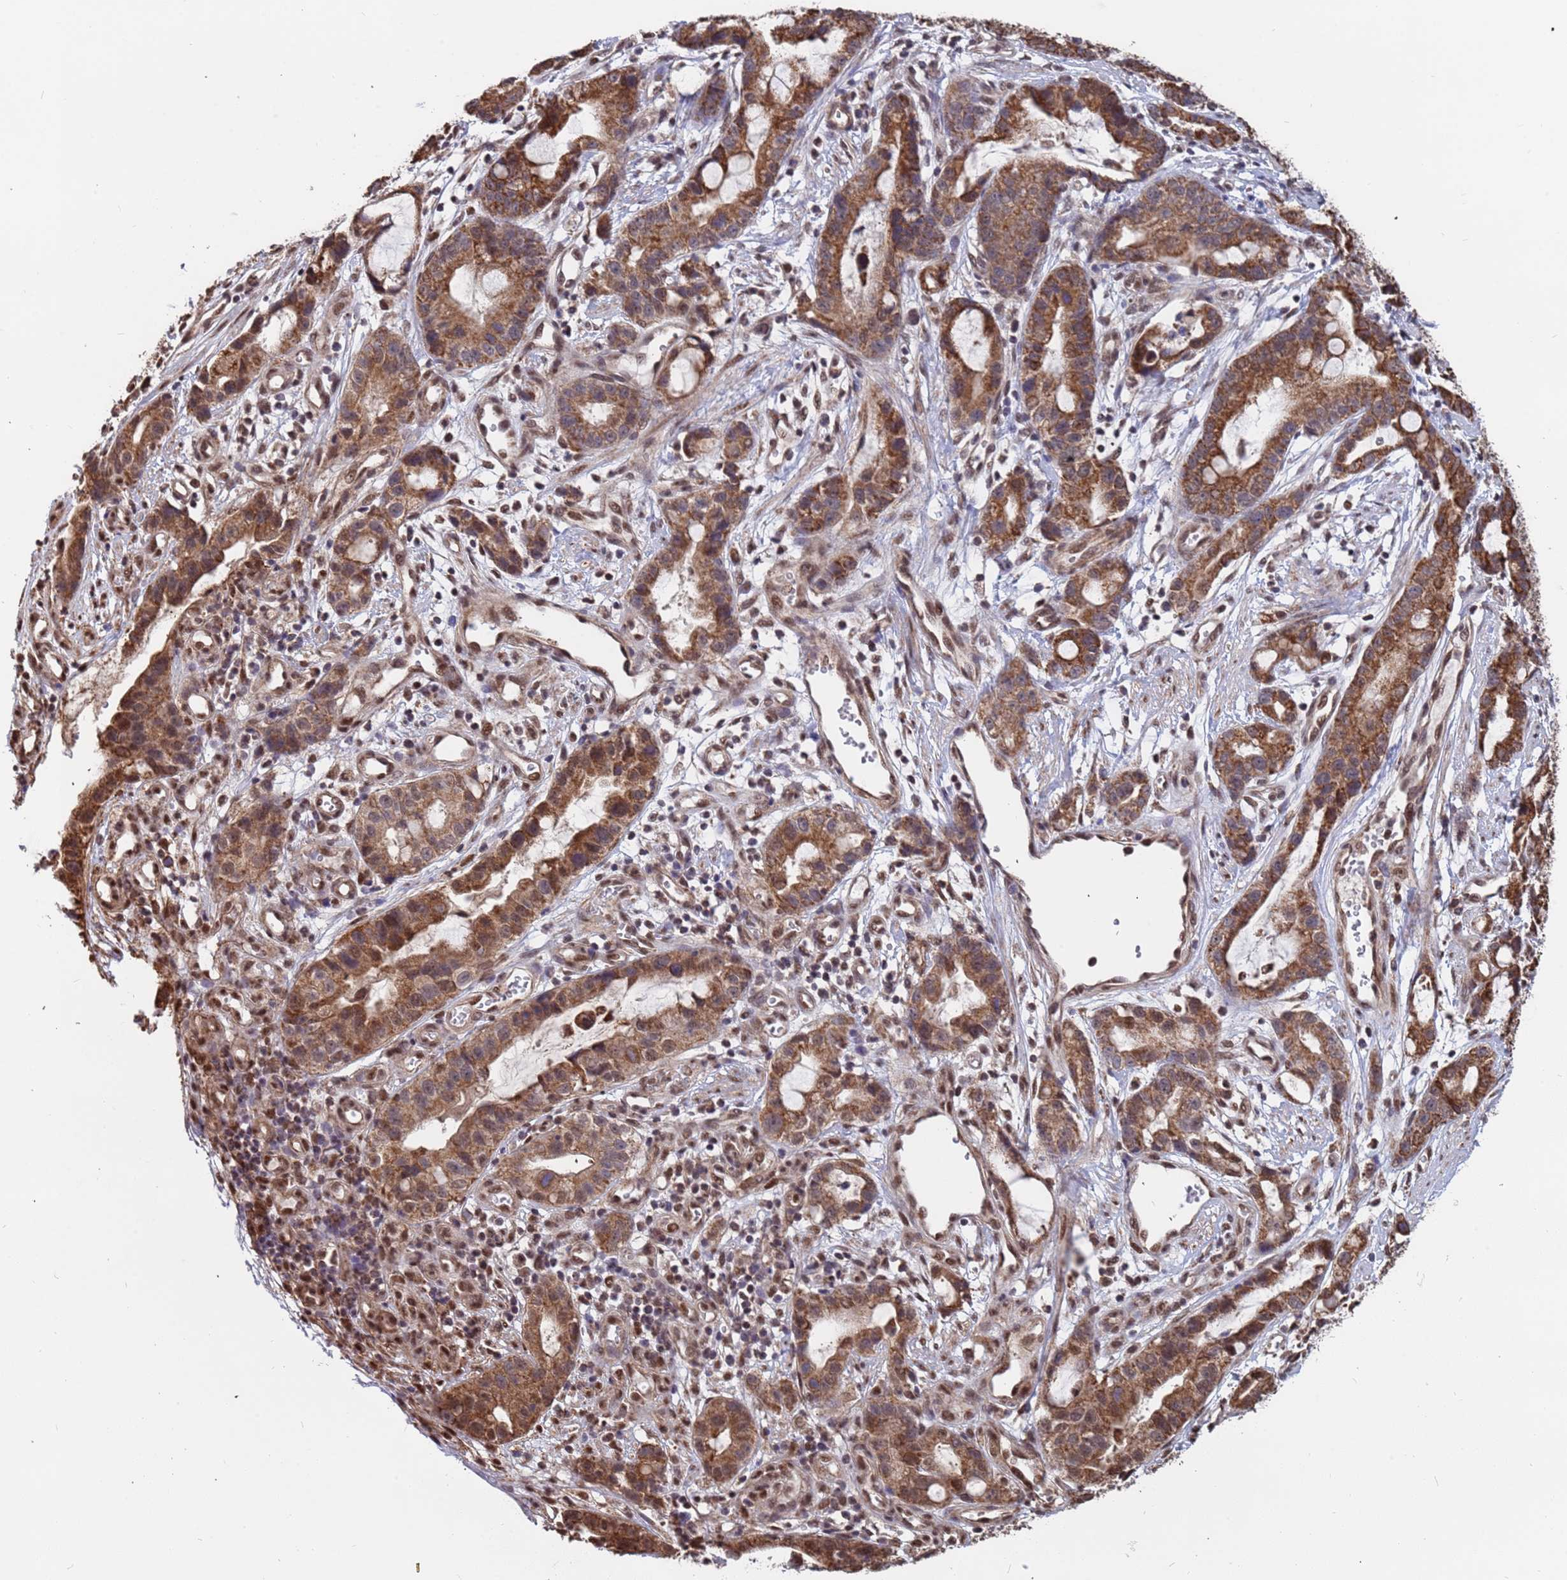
{"staining": {"intensity": "moderate", "quantity": ">75%", "location": "cytoplasmic/membranous,nuclear"}, "tissue": "stomach cancer", "cell_type": "Tumor cells", "image_type": "cancer", "snomed": [{"axis": "morphology", "description": "Adenocarcinoma, NOS"}, {"axis": "topography", "description": "Stomach"}], "caption": "The image exhibits a brown stain indicating the presence of a protein in the cytoplasmic/membranous and nuclear of tumor cells in adenocarcinoma (stomach).", "gene": "DENND2B", "patient": {"sex": "male", "age": 55}}